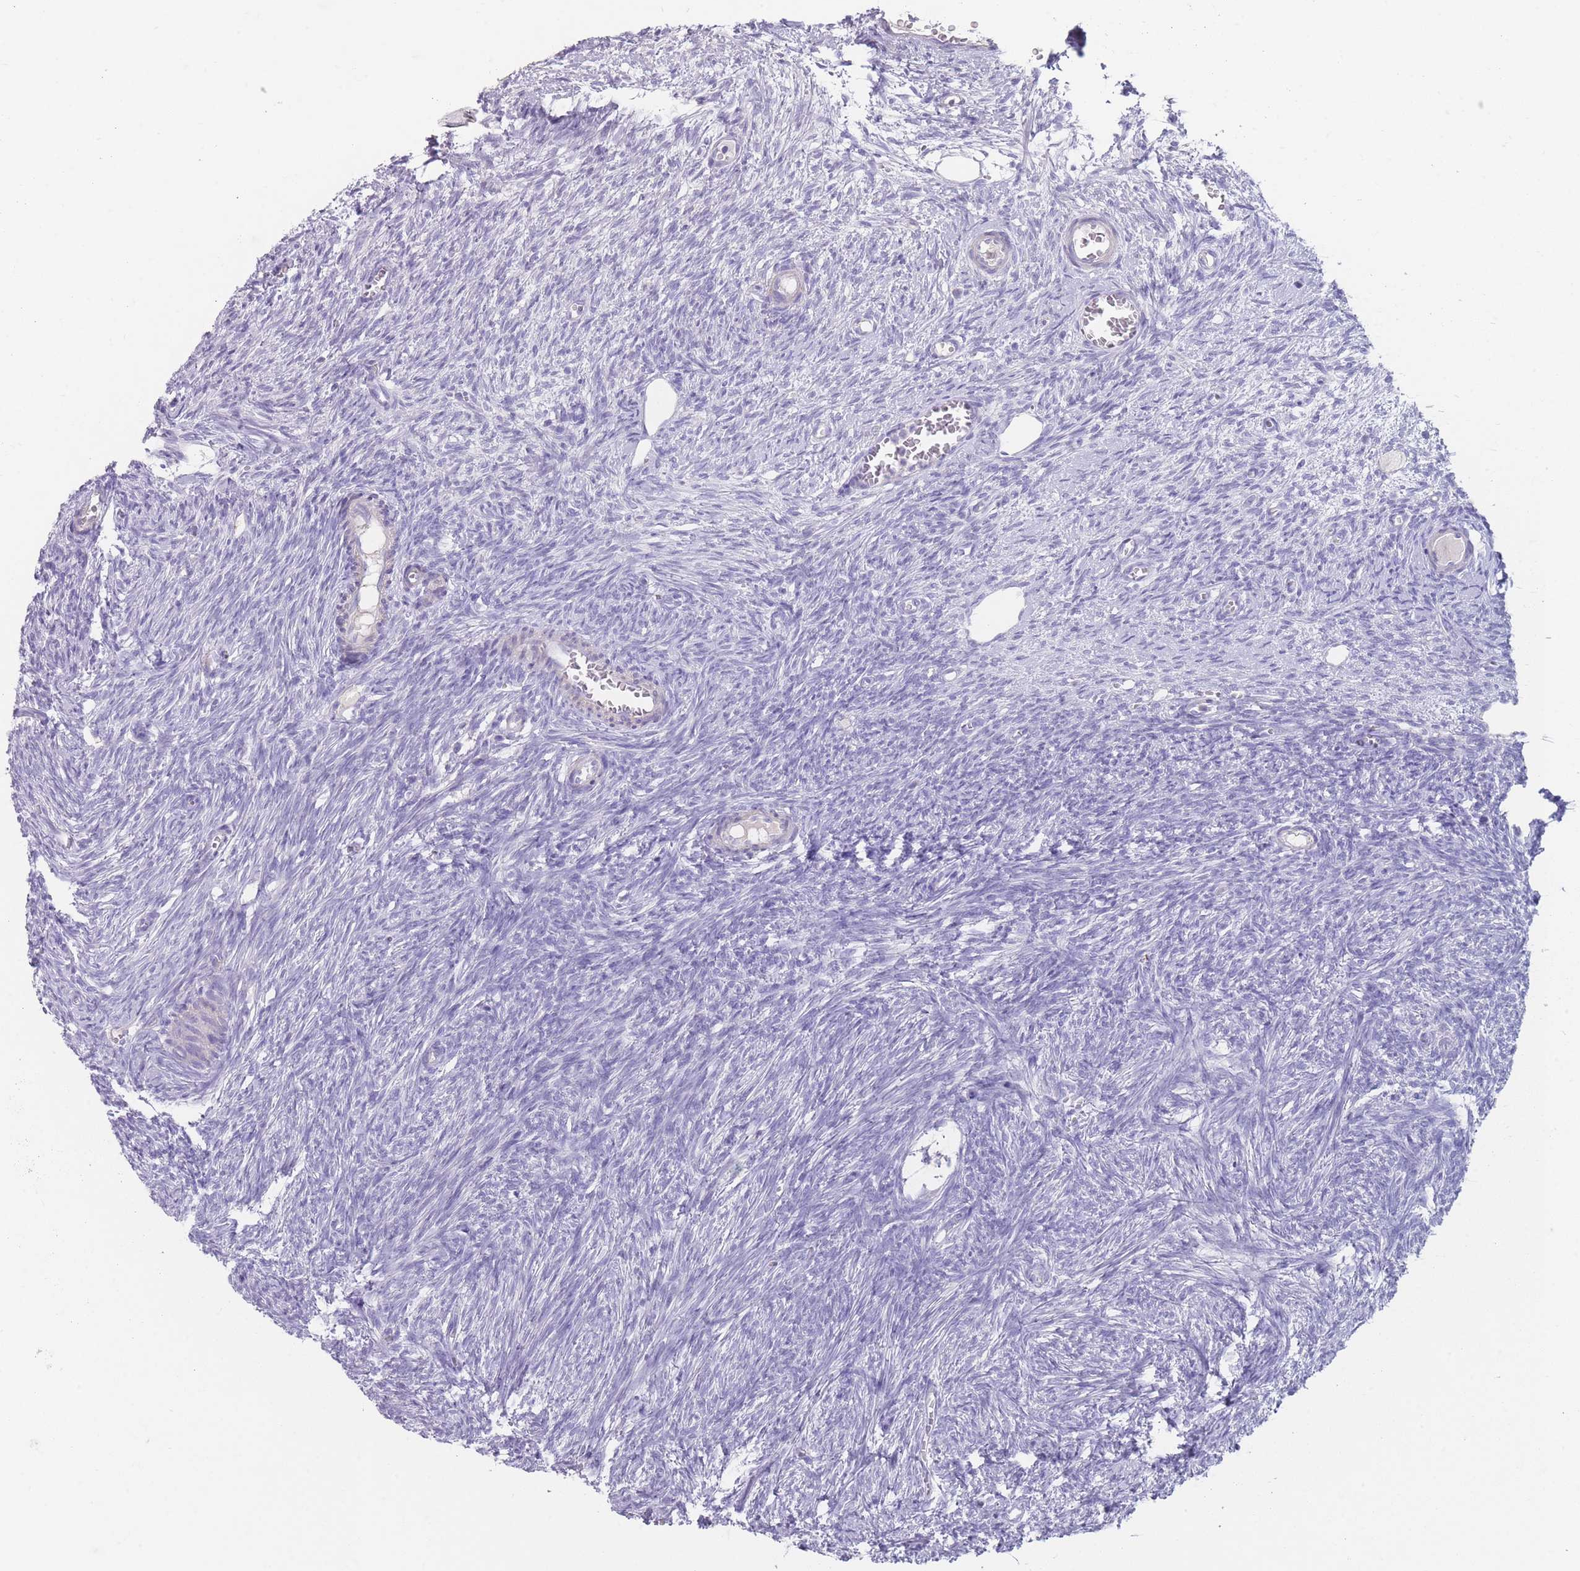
{"staining": {"intensity": "negative", "quantity": "none", "location": "none"}, "tissue": "ovary", "cell_type": "Follicle cells", "image_type": "normal", "snomed": [{"axis": "morphology", "description": "Normal tissue, NOS"}, {"axis": "topography", "description": "Ovary"}], "caption": "This is an immunohistochemistry (IHC) micrograph of unremarkable human ovary. There is no staining in follicle cells.", "gene": "RHBG", "patient": {"sex": "female", "age": 44}}